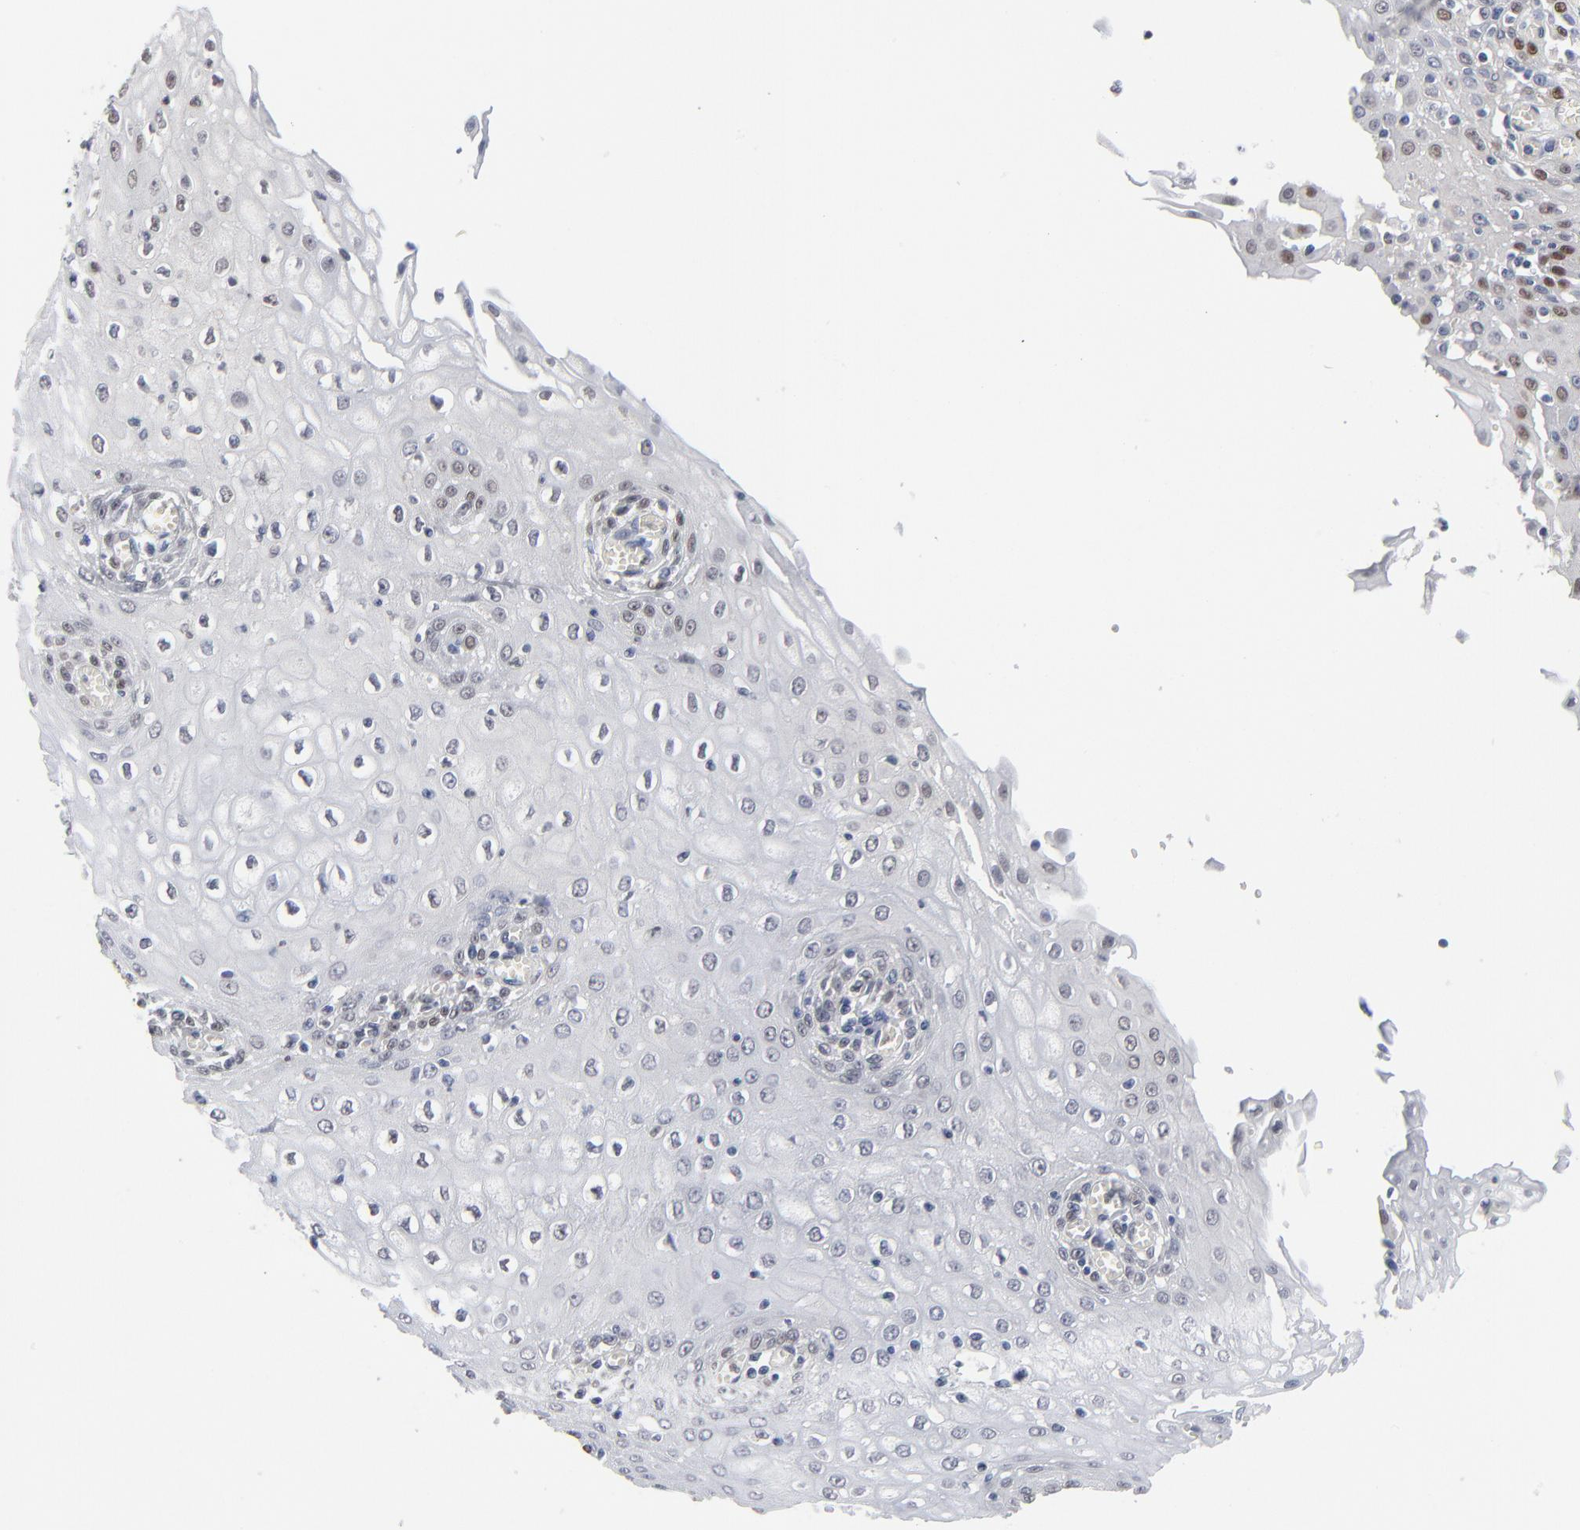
{"staining": {"intensity": "moderate", "quantity": "<25%", "location": "nuclear"}, "tissue": "esophagus", "cell_type": "Squamous epithelial cells", "image_type": "normal", "snomed": [{"axis": "morphology", "description": "Normal tissue, NOS"}, {"axis": "morphology", "description": "Squamous cell carcinoma, NOS"}, {"axis": "topography", "description": "Esophagus"}], "caption": "This micrograph shows benign esophagus stained with IHC to label a protein in brown. The nuclear of squamous epithelial cells show moderate positivity for the protein. Nuclei are counter-stained blue.", "gene": "FOXN2", "patient": {"sex": "male", "age": 65}}